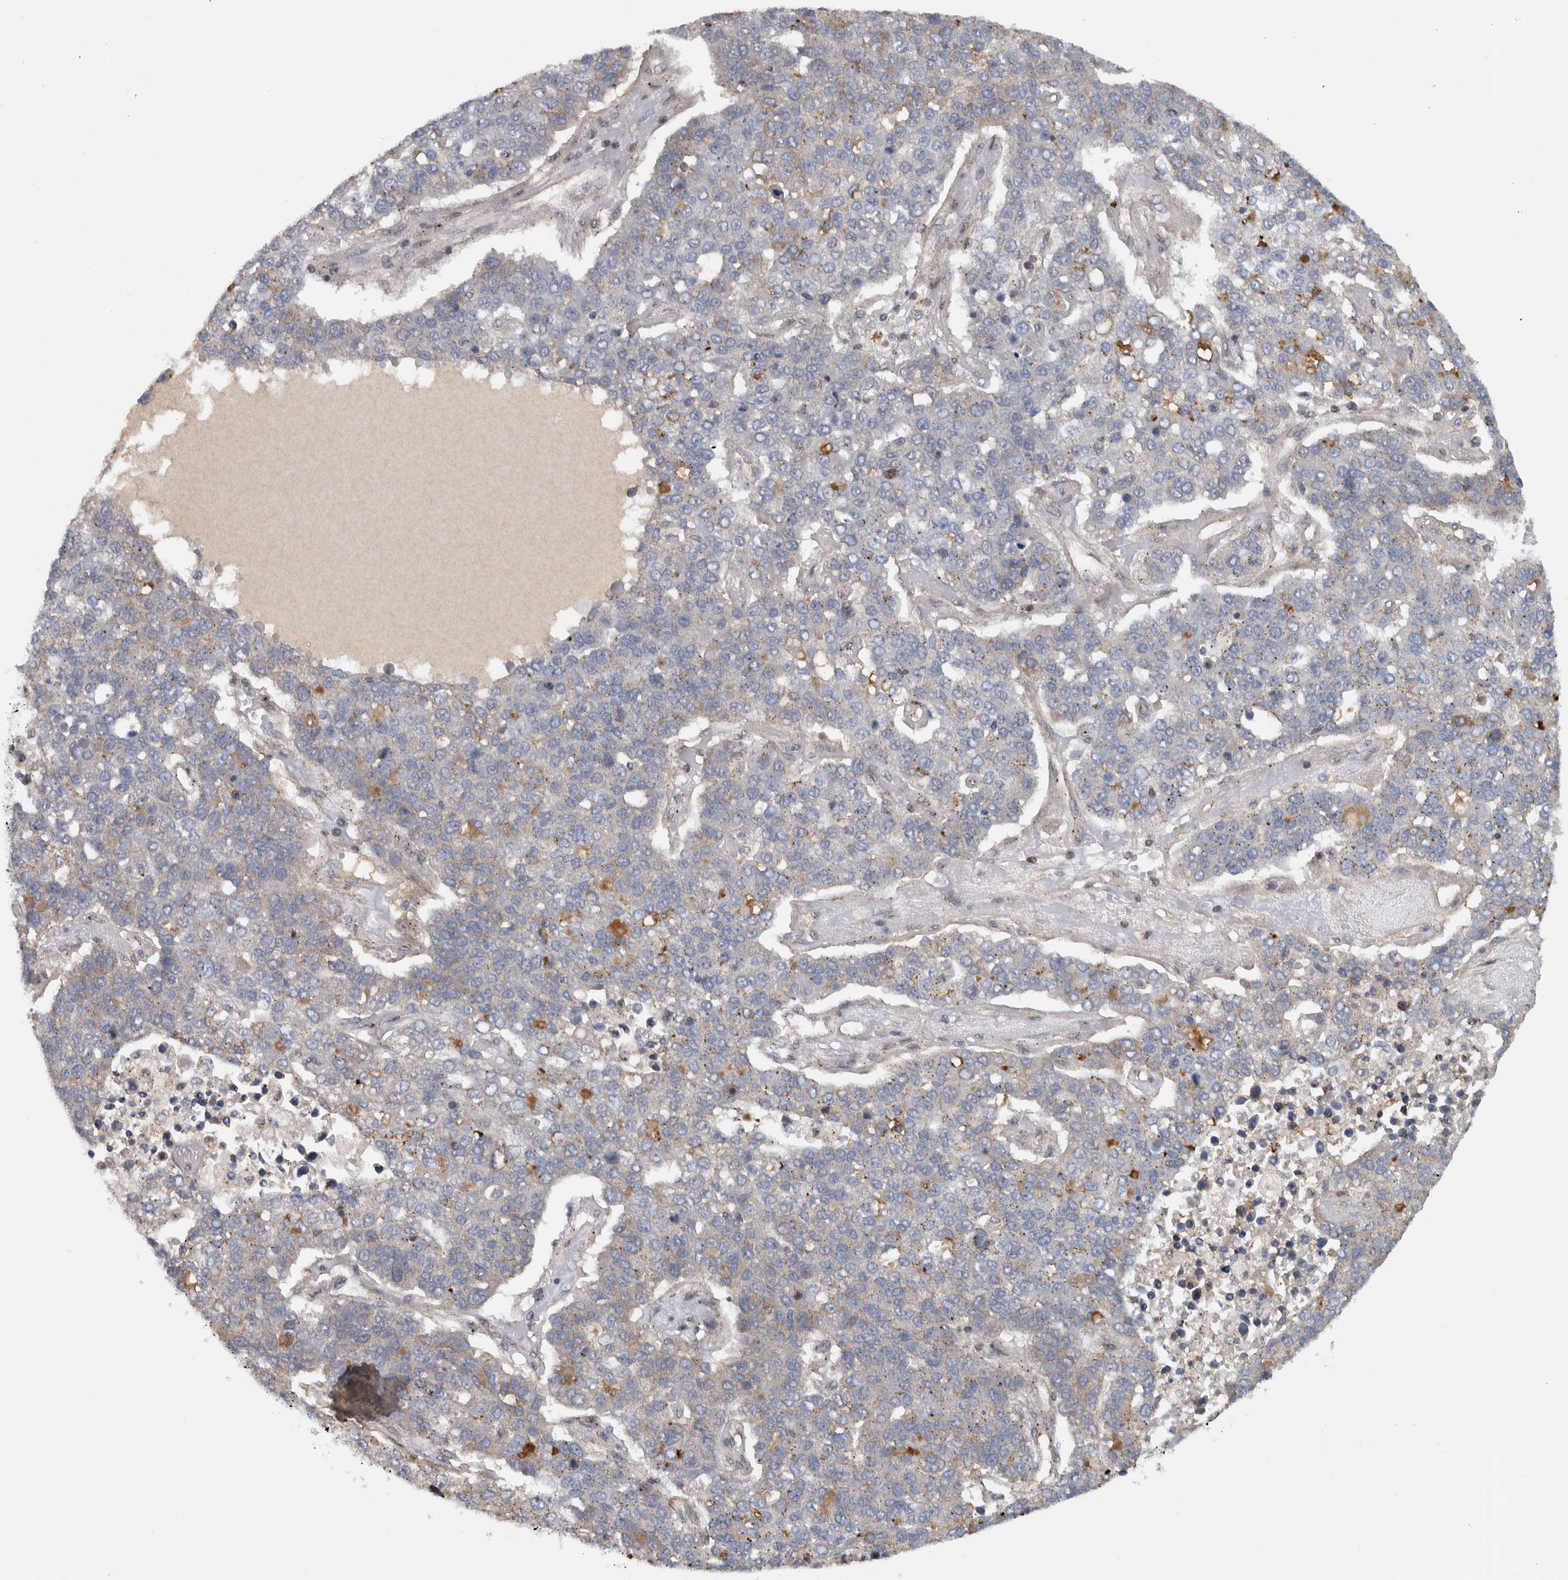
{"staining": {"intensity": "weak", "quantity": "<25%", "location": "cytoplasmic/membranous"}, "tissue": "pancreatic cancer", "cell_type": "Tumor cells", "image_type": "cancer", "snomed": [{"axis": "morphology", "description": "Adenocarcinoma, NOS"}, {"axis": "topography", "description": "Pancreas"}], "caption": "DAB immunohistochemical staining of human pancreatic cancer displays no significant expression in tumor cells.", "gene": "MSL1", "patient": {"sex": "female", "age": 61}}